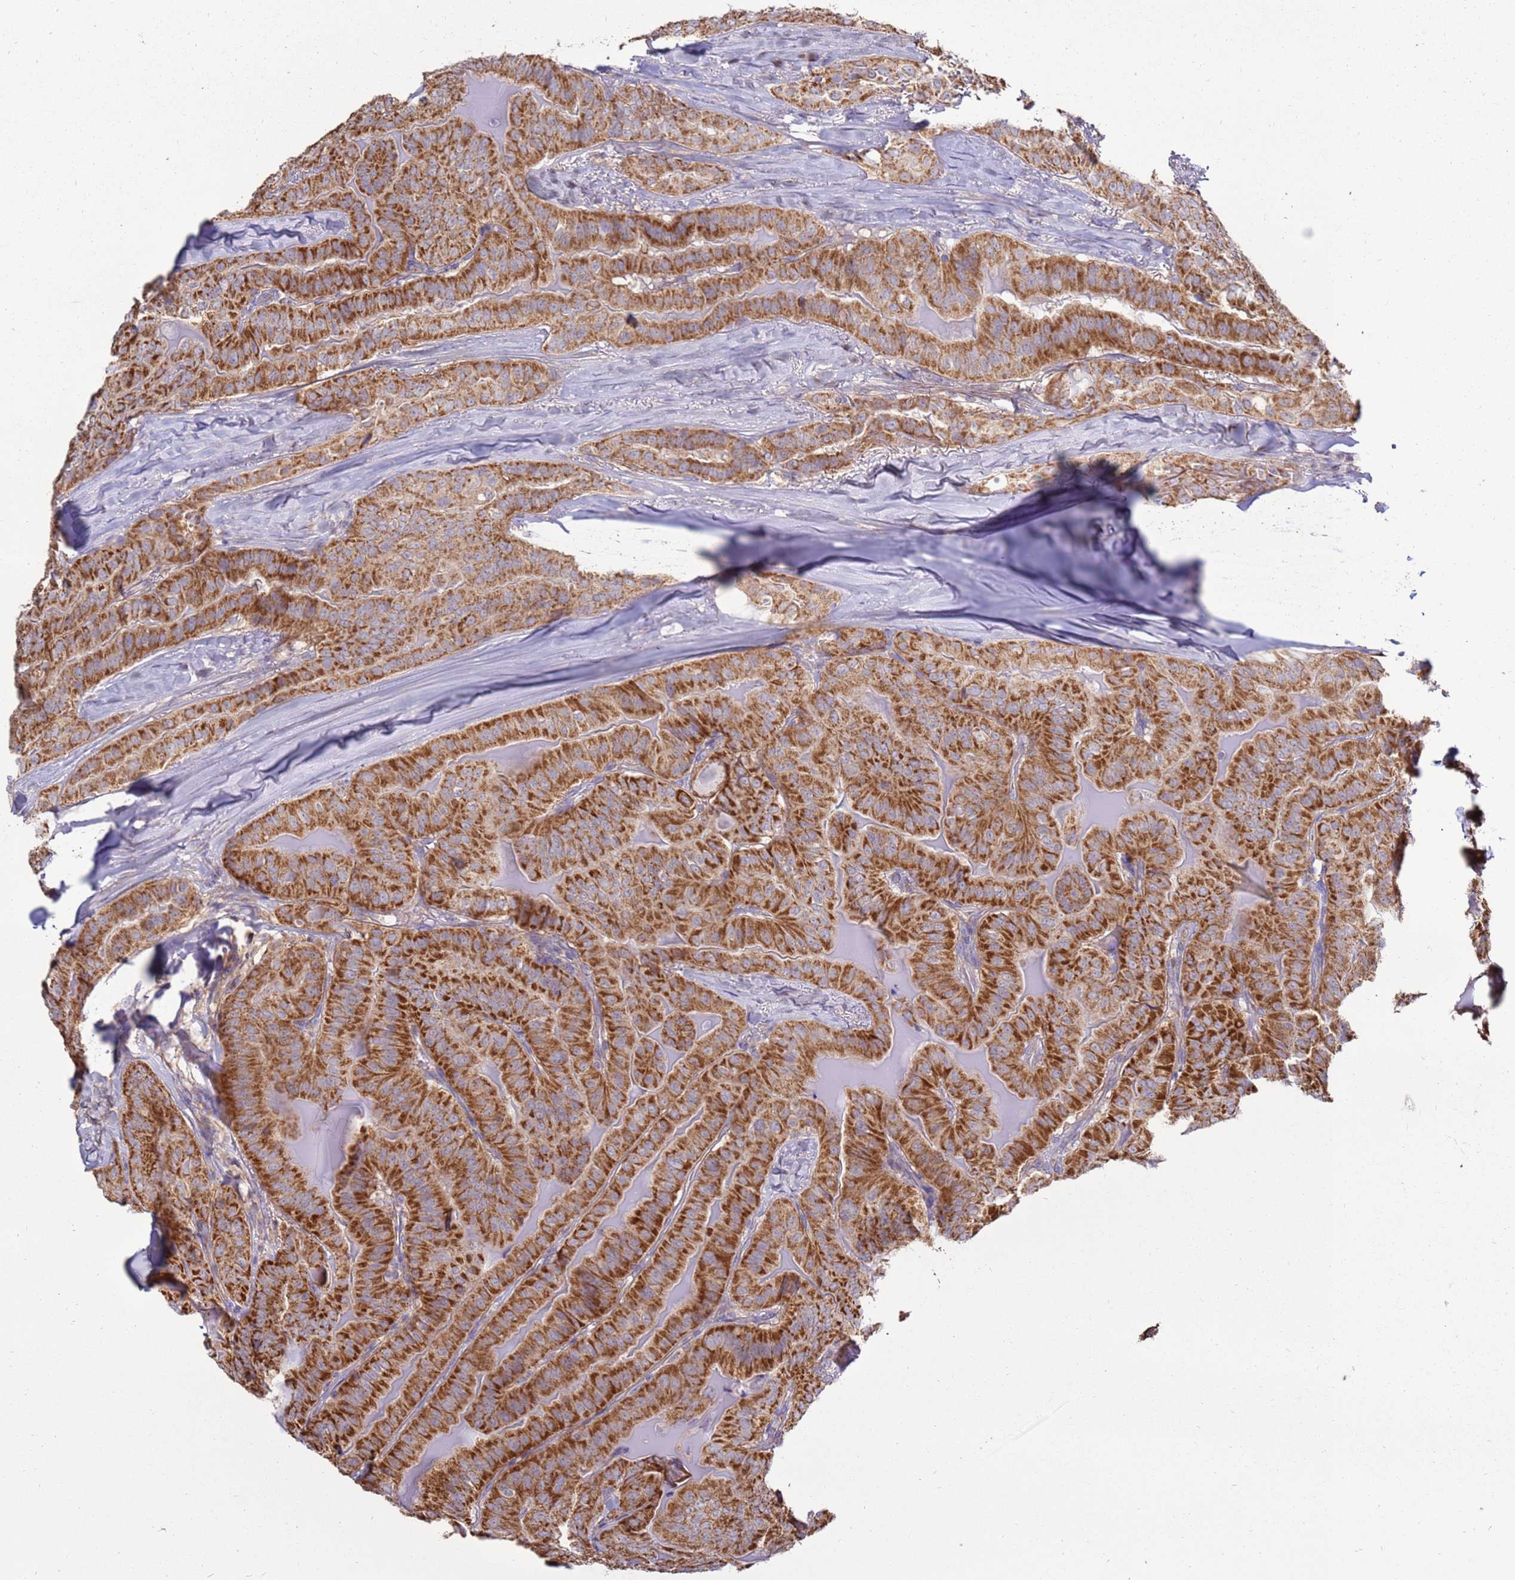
{"staining": {"intensity": "strong", "quantity": ">75%", "location": "cytoplasmic/membranous"}, "tissue": "thyroid cancer", "cell_type": "Tumor cells", "image_type": "cancer", "snomed": [{"axis": "morphology", "description": "Papillary adenocarcinoma, NOS"}, {"axis": "topography", "description": "Thyroid gland"}], "caption": "Protein analysis of thyroid papillary adenocarcinoma tissue displays strong cytoplasmic/membranous staining in approximately >75% of tumor cells. (Brightfield microscopy of DAB IHC at high magnification).", "gene": "TRAPPC4", "patient": {"sex": "female", "age": 68}}